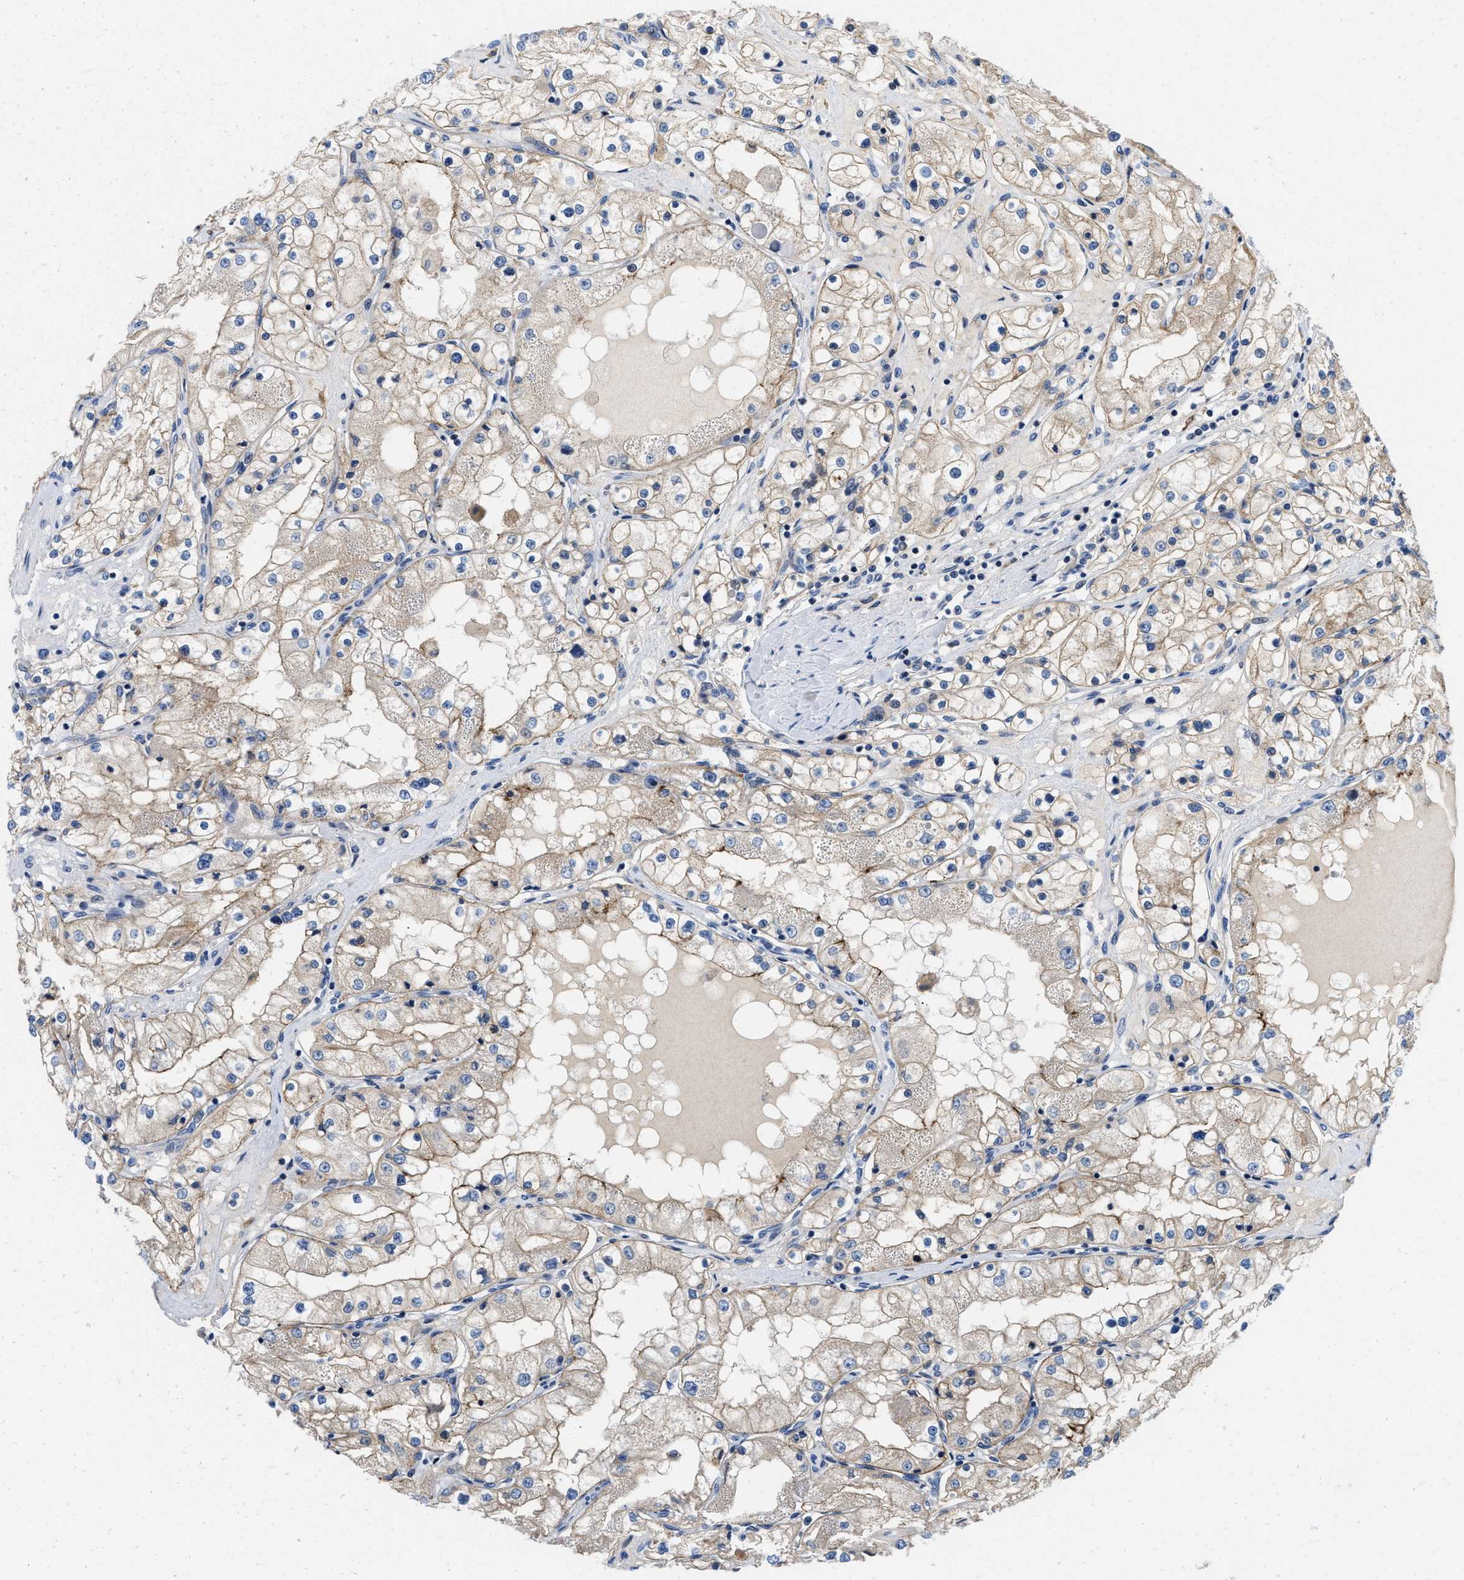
{"staining": {"intensity": "weak", "quantity": "<25%", "location": "cytoplasmic/membranous"}, "tissue": "renal cancer", "cell_type": "Tumor cells", "image_type": "cancer", "snomed": [{"axis": "morphology", "description": "Adenocarcinoma, NOS"}, {"axis": "topography", "description": "Kidney"}], "caption": "This histopathology image is of renal cancer (adenocarcinoma) stained with immunohistochemistry to label a protein in brown with the nuclei are counter-stained blue. There is no expression in tumor cells. (DAB immunohistochemistry (IHC), high magnification).", "gene": "IKBKE", "patient": {"sex": "male", "age": 68}}